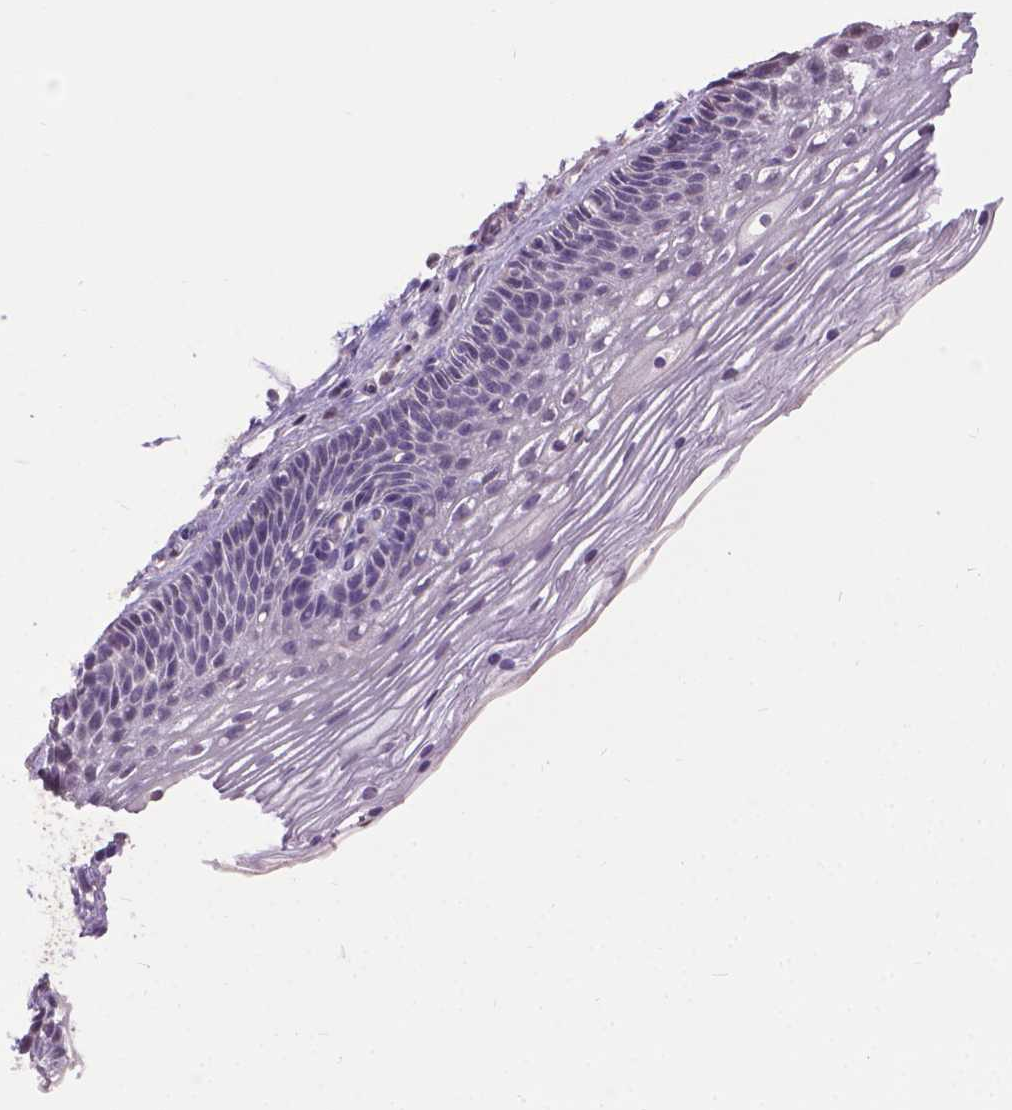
{"staining": {"intensity": "negative", "quantity": "none", "location": "none"}, "tissue": "cervix", "cell_type": "Glandular cells", "image_type": "normal", "snomed": [{"axis": "morphology", "description": "Normal tissue, NOS"}, {"axis": "topography", "description": "Cervix"}], "caption": "Immunohistochemistry (IHC) photomicrograph of normal human cervix stained for a protein (brown), which reveals no staining in glandular cells.", "gene": "CPM", "patient": {"sex": "female", "age": 34}}